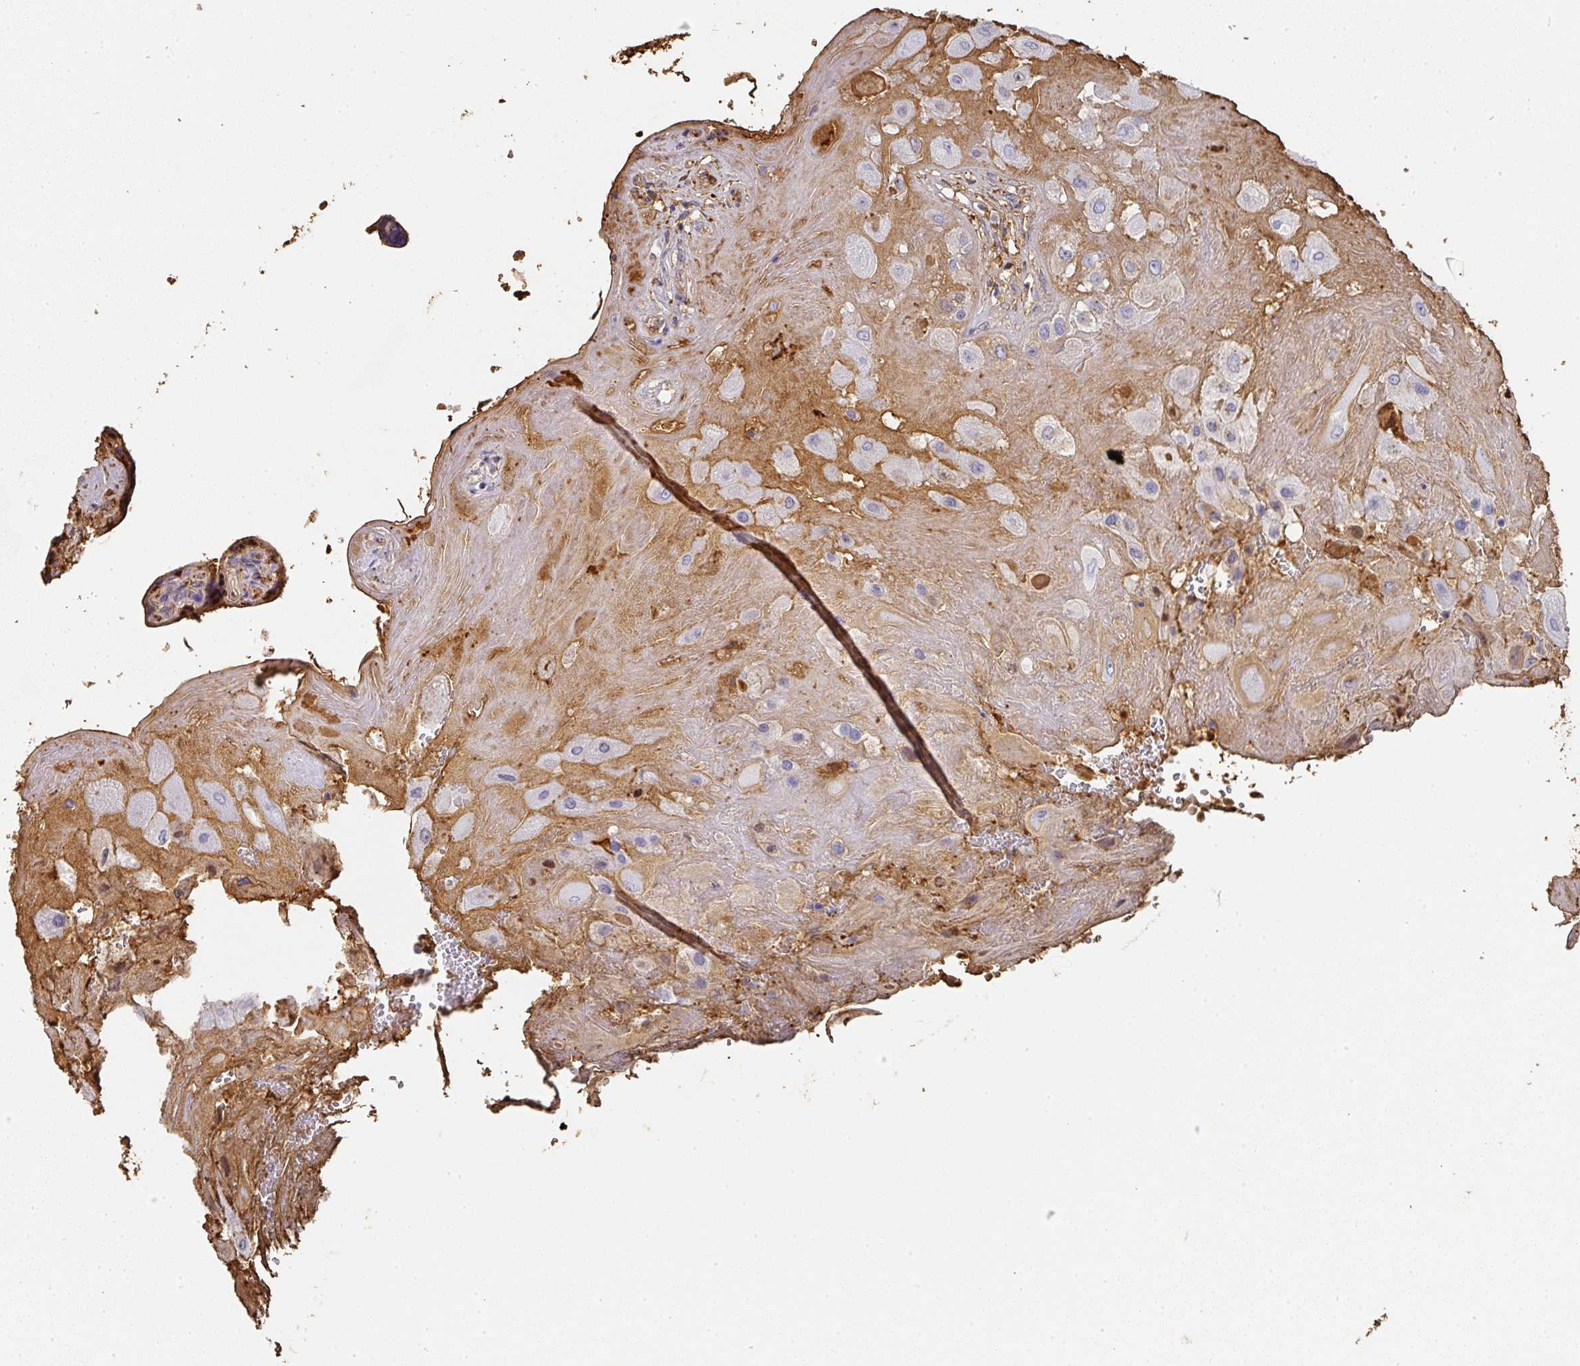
{"staining": {"intensity": "negative", "quantity": "none", "location": "none"}, "tissue": "placenta", "cell_type": "Decidual cells", "image_type": "normal", "snomed": [{"axis": "morphology", "description": "Normal tissue, NOS"}, {"axis": "topography", "description": "Placenta"}], "caption": "Decidual cells are negative for protein expression in benign human placenta.", "gene": "ALB", "patient": {"sex": "female", "age": 32}}